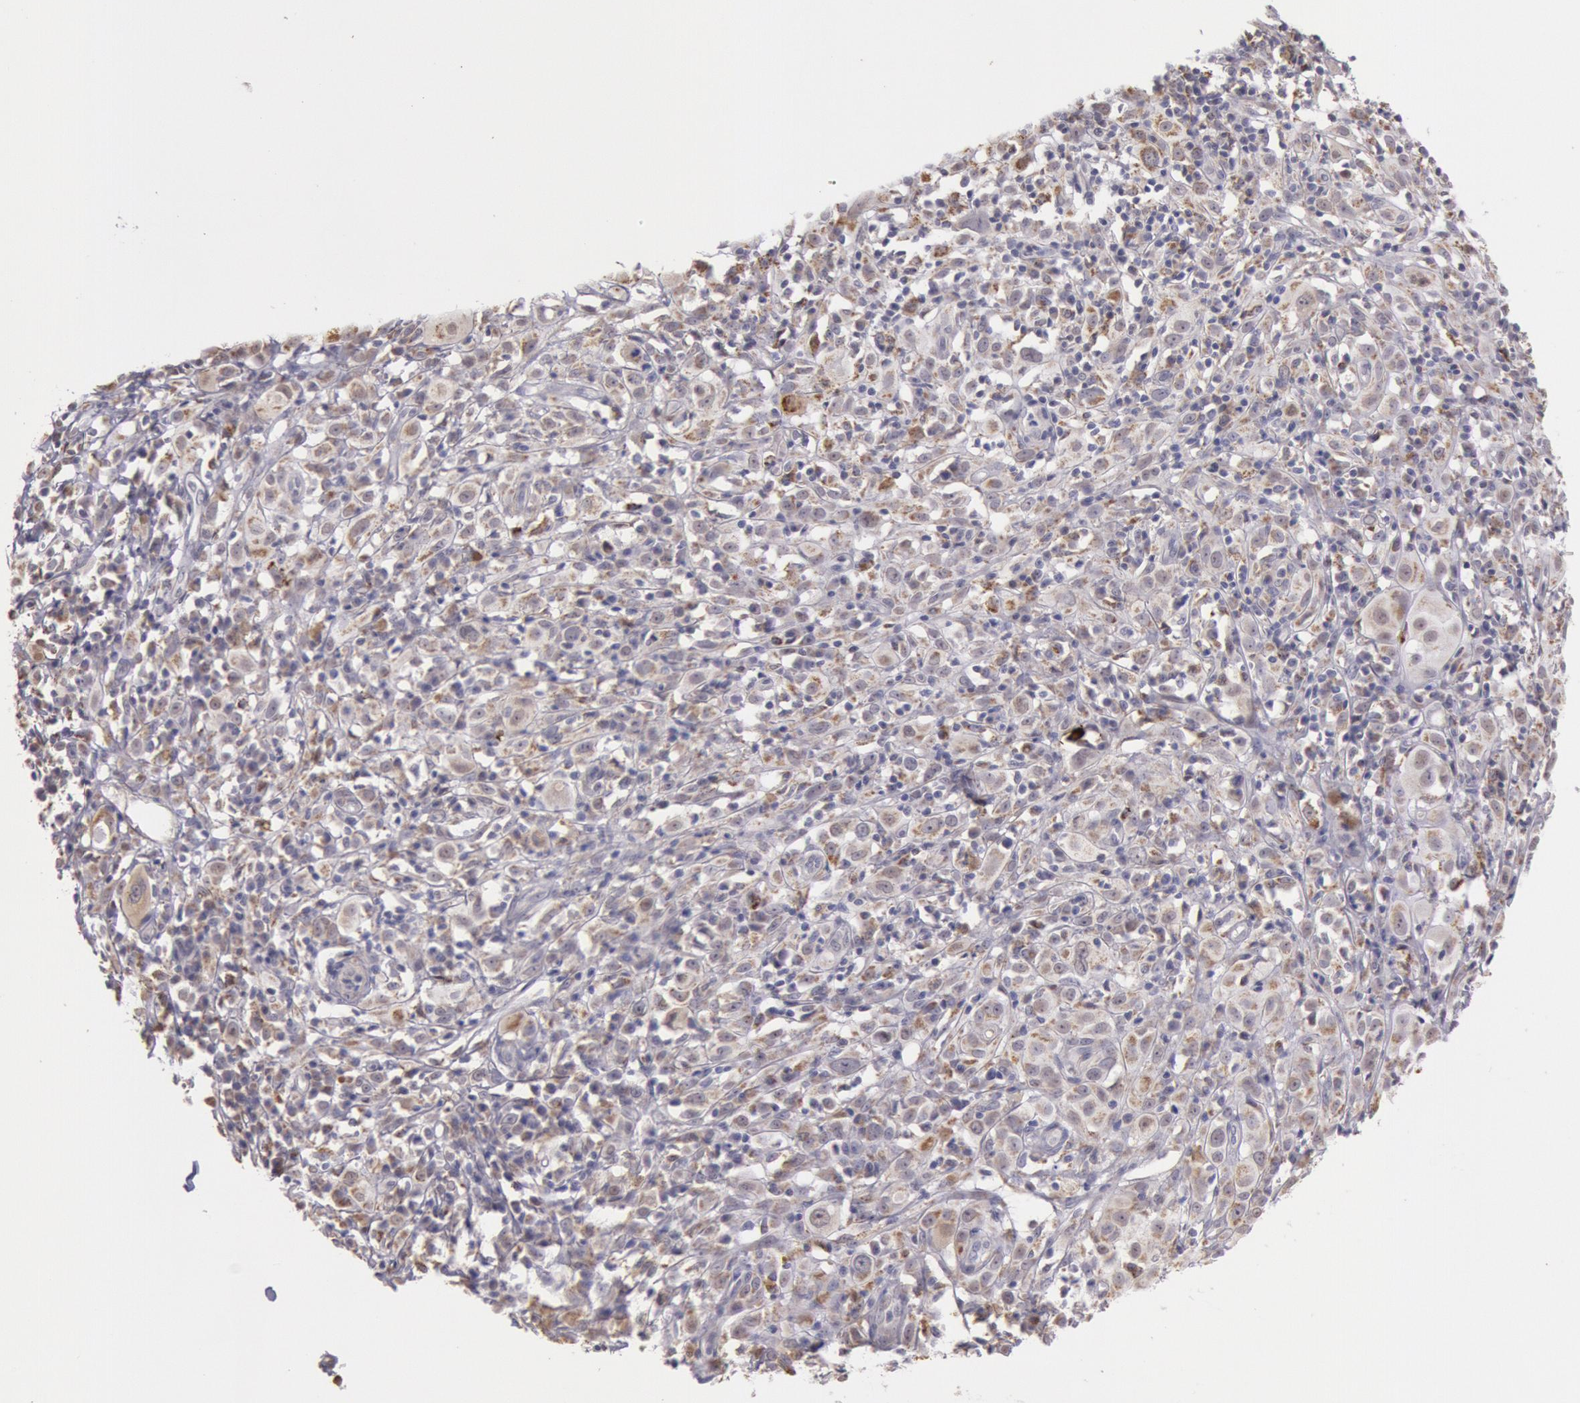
{"staining": {"intensity": "moderate", "quantity": ">75%", "location": "cytoplasmic/membranous"}, "tissue": "melanoma", "cell_type": "Tumor cells", "image_type": "cancer", "snomed": [{"axis": "morphology", "description": "Malignant melanoma, NOS"}, {"axis": "topography", "description": "Skin"}], "caption": "Malignant melanoma stained with immunohistochemistry reveals moderate cytoplasmic/membranous staining in about >75% of tumor cells.", "gene": "FRMD6", "patient": {"sex": "female", "age": 52}}